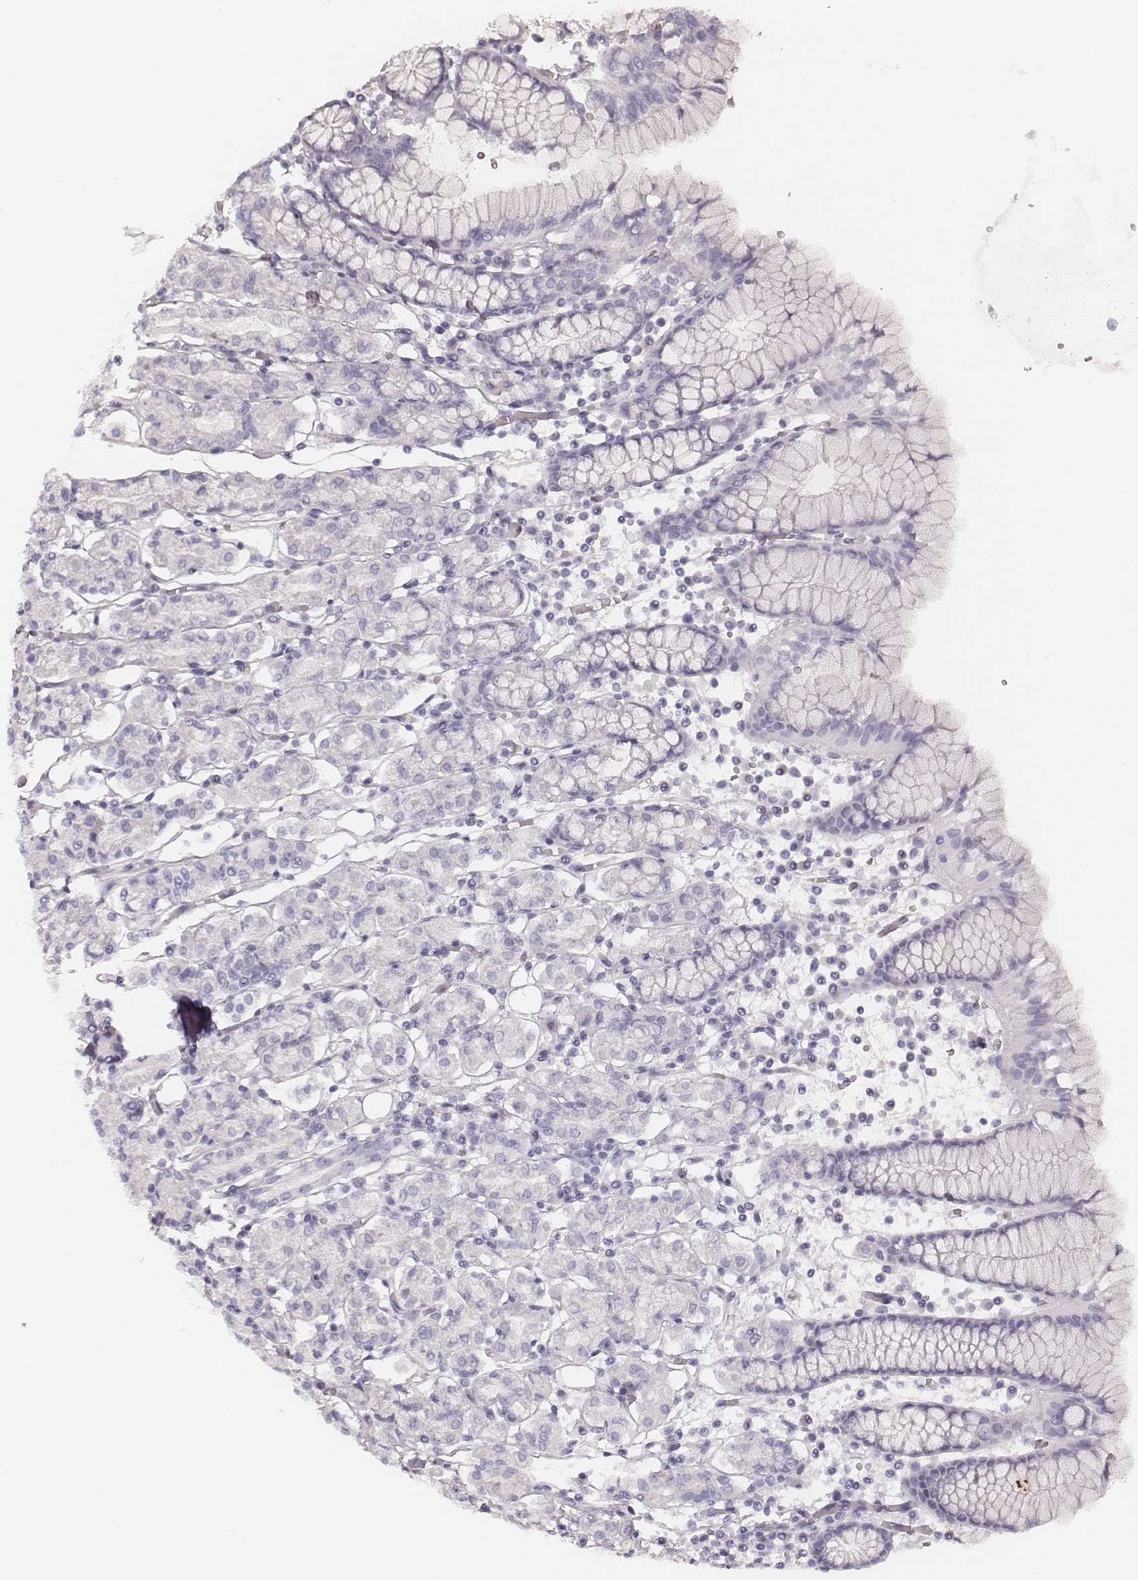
{"staining": {"intensity": "negative", "quantity": "none", "location": "none"}, "tissue": "stomach", "cell_type": "Glandular cells", "image_type": "normal", "snomed": [{"axis": "morphology", "description": "Normal tissue, NOS"}, {"axis": "topography", "description": "Stomach, upper"}, {"axis": "topography", "description": "Stomach"}], "caption": "Glandular cells show no significant protein positivity in benign stomach. (Brightfield microscopy of DAB (3,3'-diaminobenzidine) immunohistochemistry (IHC) at high magnification).", "gene": "KRT82", "patient": {"sex": "male", "age": 62}}